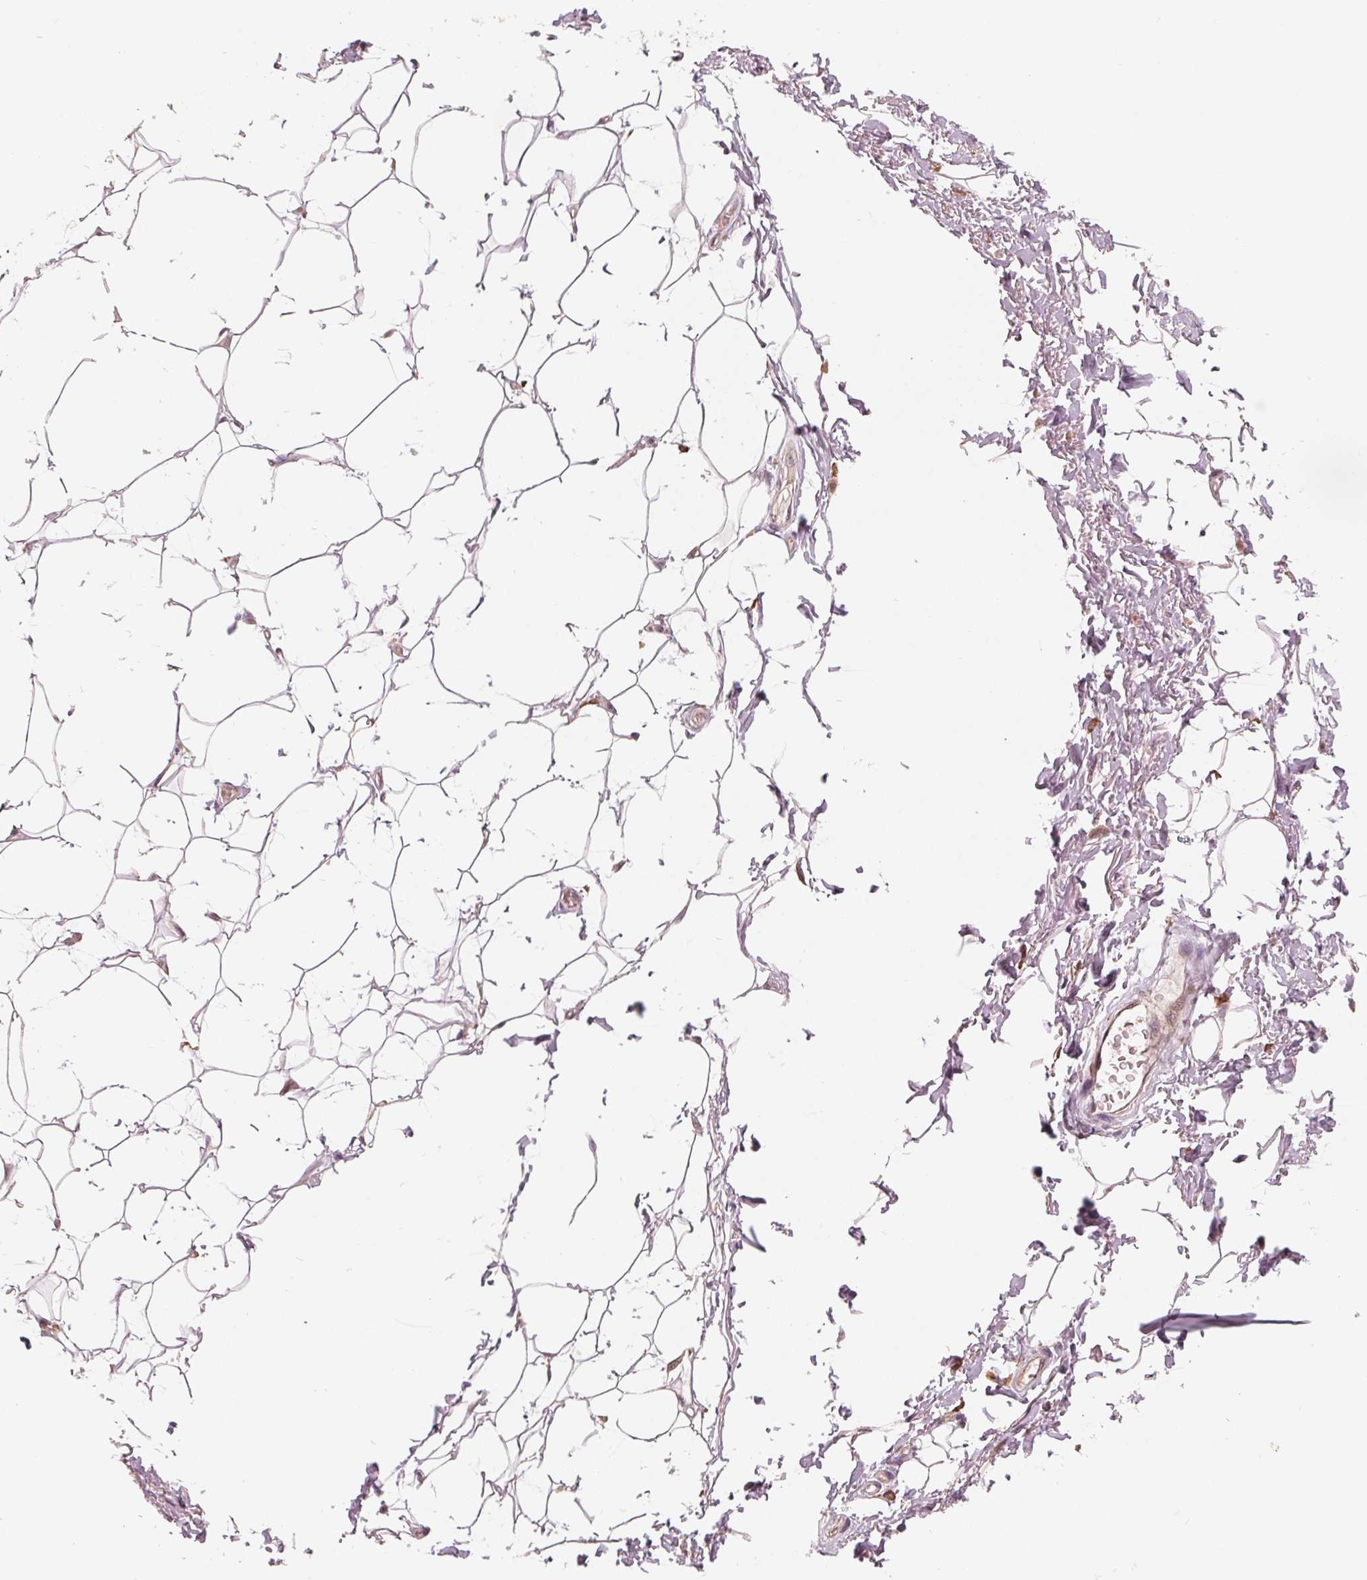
{"staining": {"intensity": "negative", "quantity": "none", "location": "none"}, "tissue": "adipose tissue", "cell_type": "Adipocytes", "image_type": "normal", "snomed": [{"axis": "morphology", "description": "Normal tissue, NOS"}, {"axis": "topography", "description": "Peripheral nerve tissue"}], "caption": "The immunohistochemistry photomicrograph has no significant staining in adipocytes of adipose tissue.", "gene": "IL9R", "patient": {"sex": "male", "age": 51}}